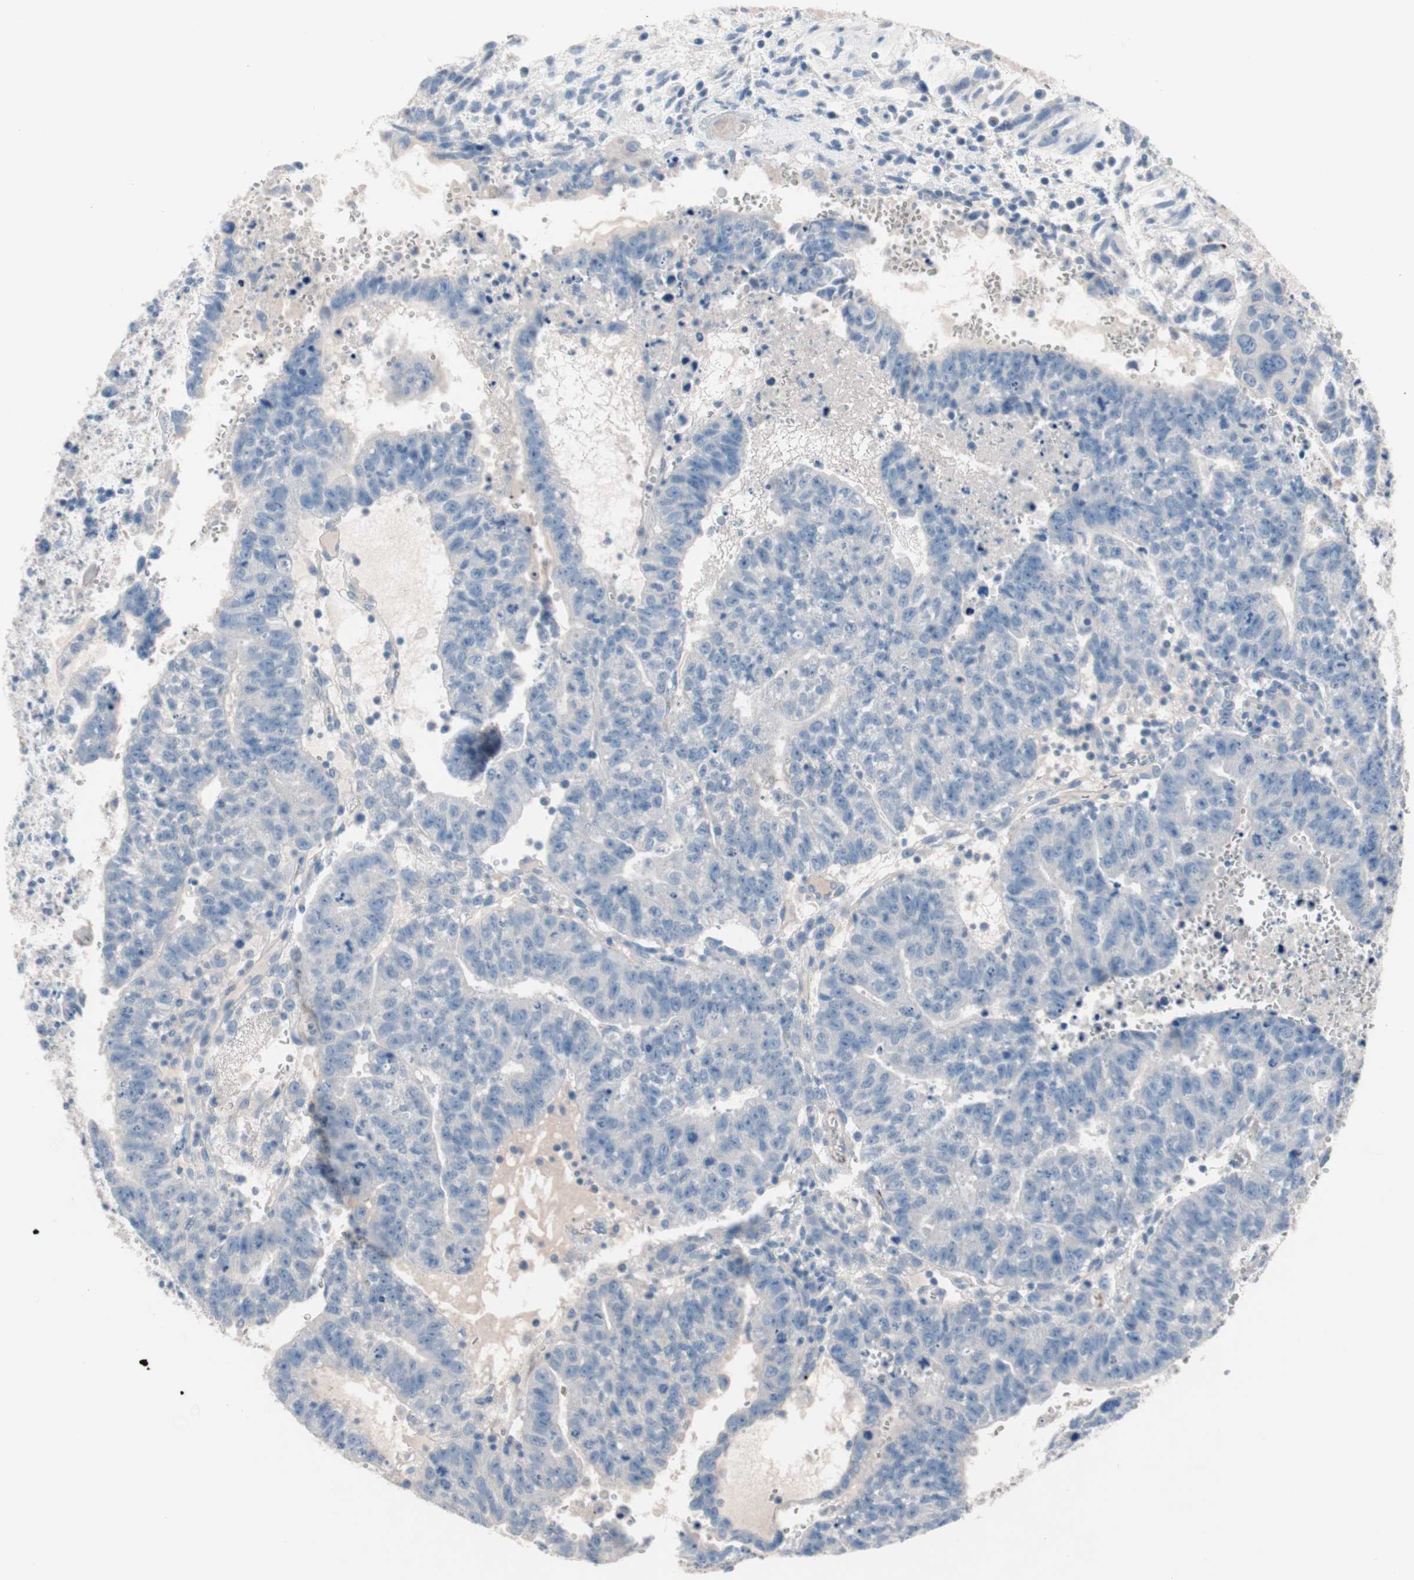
{"staining": {"intensity": "negative", "quantity": "none", "location": "none"}, "tissue": "testis cancer", "cell_type": "Tumor cells", "image_type": "cancer", "snomed": [{"axis": "morphology", "description": "Seminoma, NOS"}, {"axis": "morphology", "description": "Carcinoma, Embryonal, NOS"}, {"axis": "topography", "description": "Testis"}], "caption": "Histopathology image shows no protein staining in tumor cells of testis cancer (embryonal carcinoma) tissue.", "gene": "ULBP1", "patient": {"sex": "male", "age": 52}}